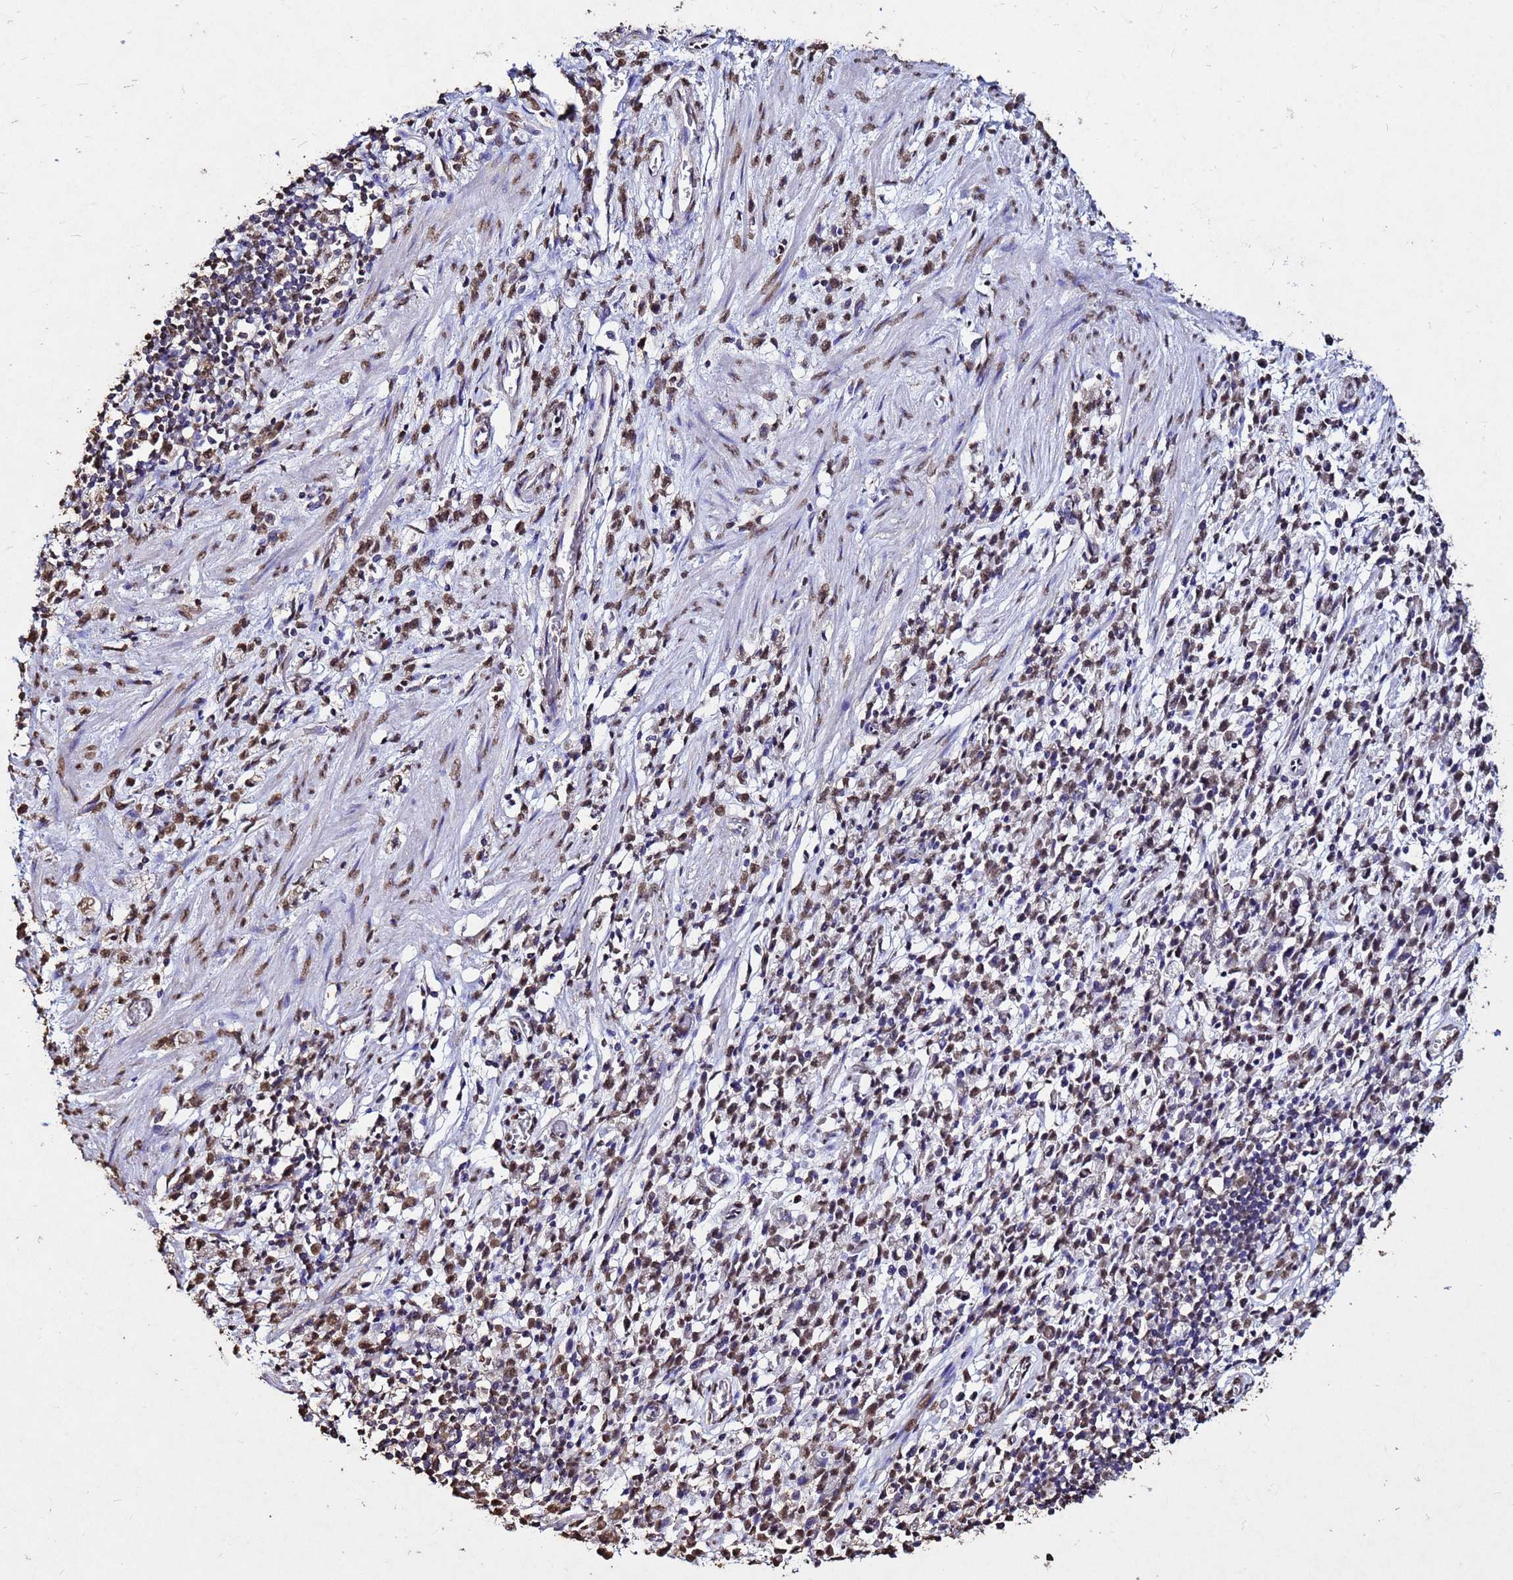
{"staining": {"intensity": "moderate", "quantity": ">75%", "location": "nuclear"}, "tissue": "stomach cancer", "cell_type": "Tumor cells", "image_type": "cancer", "snomed": [{"axis": "morphology", "description": "Adenocarcinoma, NOS"}, {"axis": "topography", "description": "Stomach"}], "caption": "Tumor cells exhibit medium levels of moderate nuclear positivity in approximately >75% of cells in stomach cancer (adenocarcinoma). (Brightfield microscopy of DAB IHC at high magnification).", "gene": "MYOCD", "patient": {"sex": "male", "age": 77}}